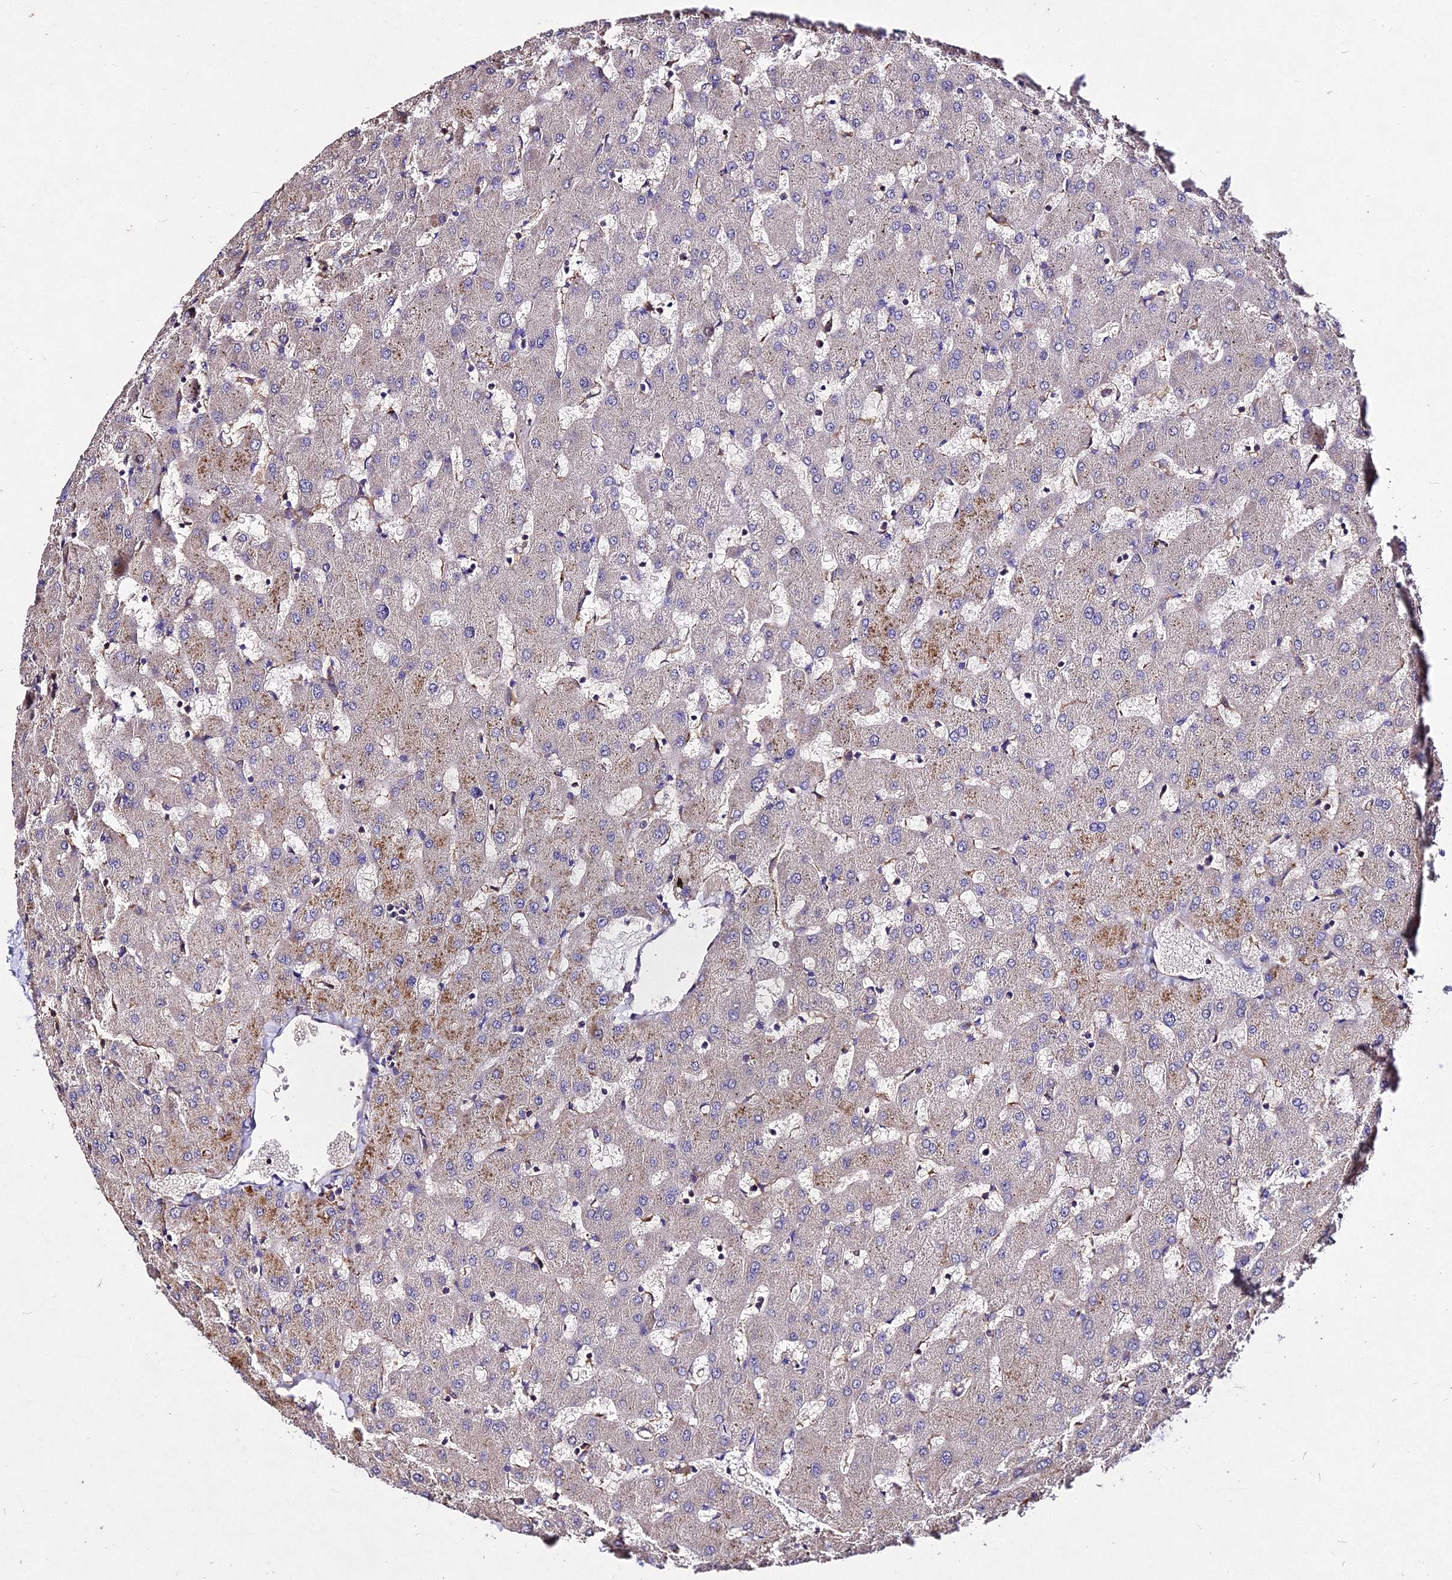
{"staining": {"intensity": "negative", "quantity": "none", "location": "none"}, "tissue": "liver", "cell_type": "Cholangiocytes", "image_type": "normal", "snomed": [{"axis": "morphology", "description": "Normal tissue, NOS"}, {"axis": "topography", "description": "Liver"}], "caption": "Immunohistochemistry (IHC) of benign human liver shows no positivity in cholangiocytes. (DAB IHC visualized using brightfield microscopy, high magnification).", "gene": "AP3M1", "patient": {"sex": "female", "age": 63}}